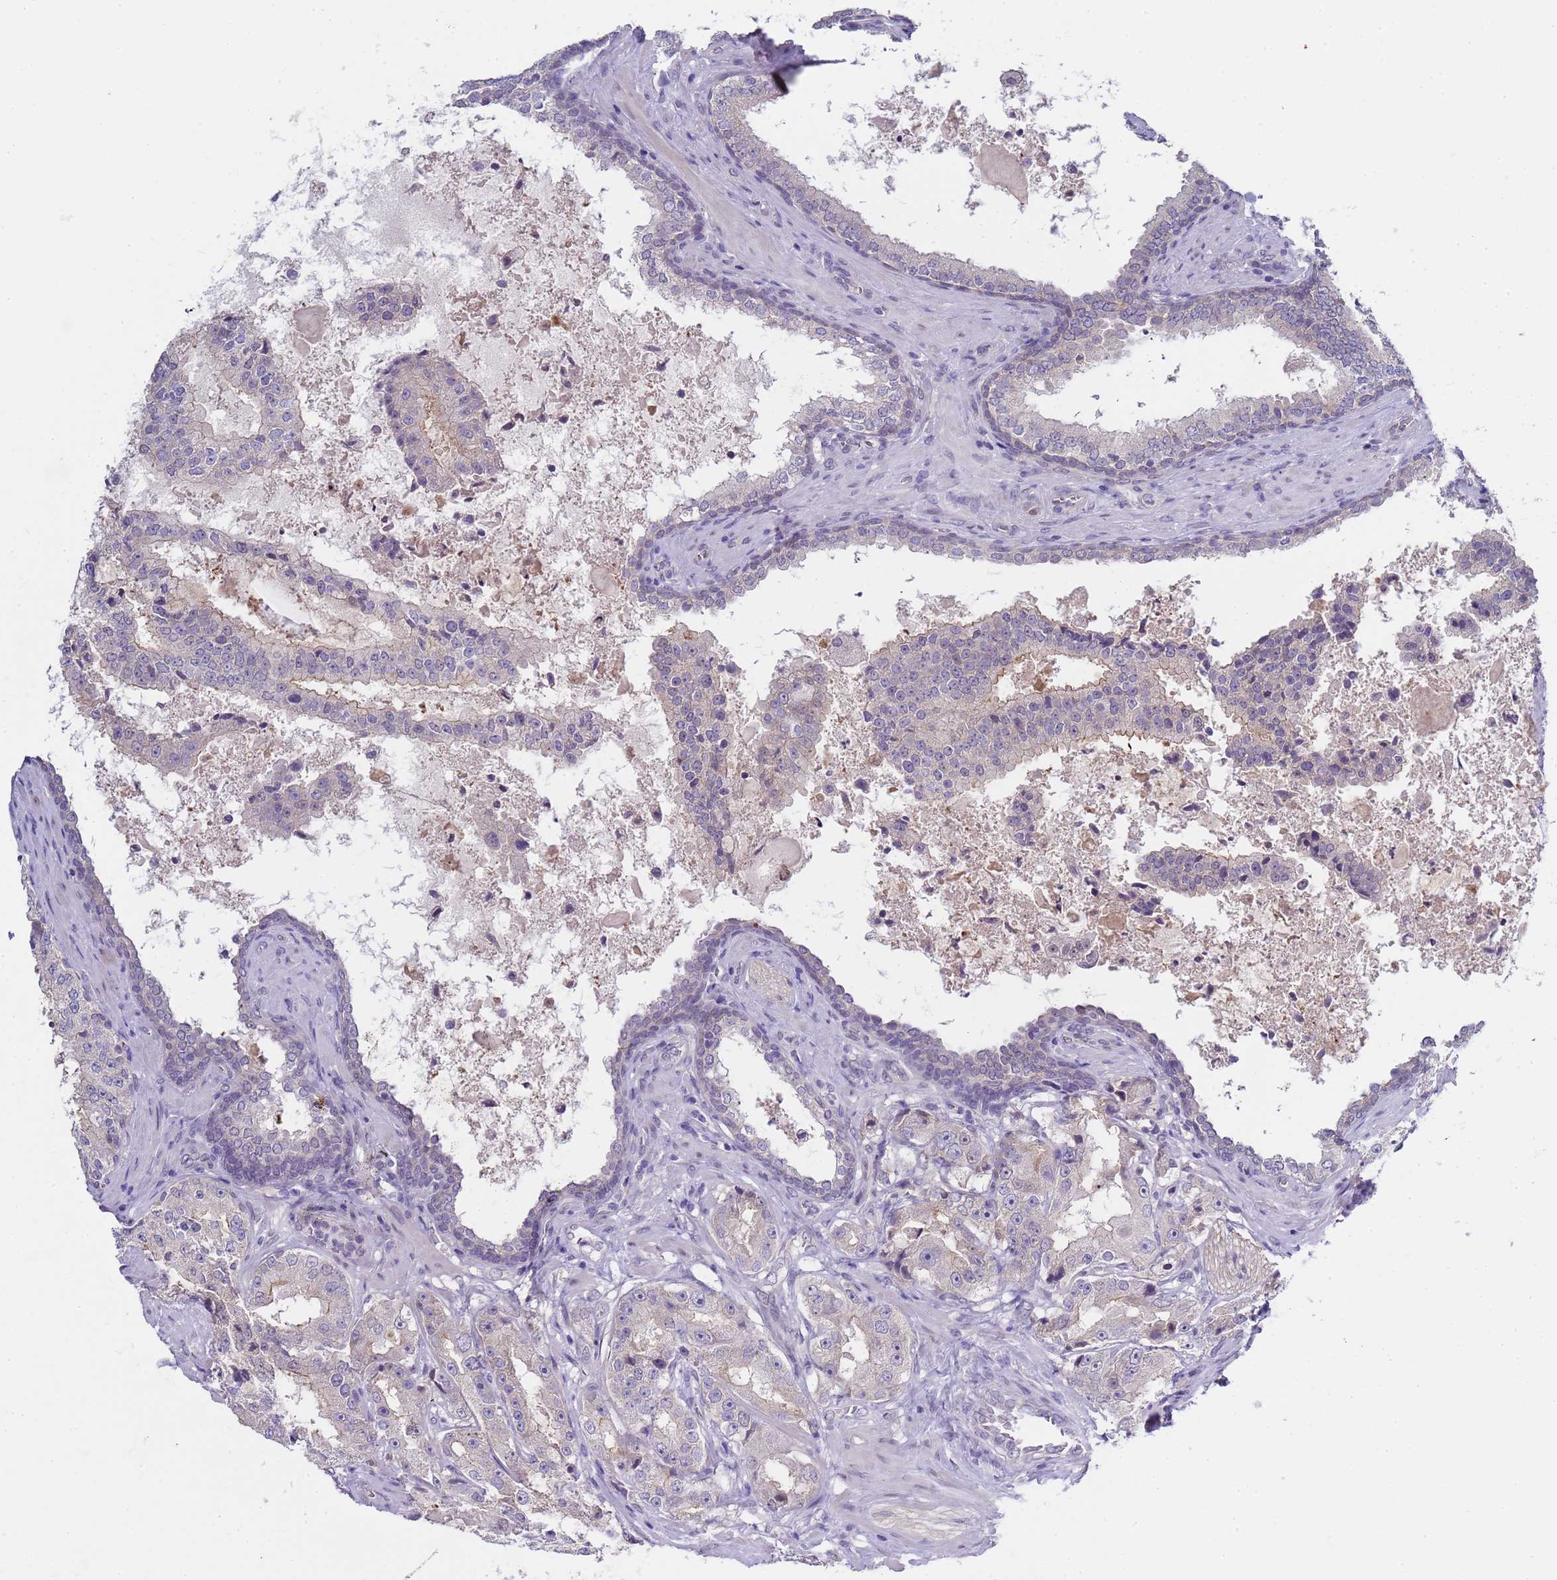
{"staining": {"intensity": "negative", "quantity": "none", "location": "none"}, "tissue": "prostate cancer", "cell_type": "Tumor cells", "image_type": "cancer", "snomed": [{"axis": "morphology", "description": "Adenocarcinoma, High grade"}, {"axis": "topography", "description": "Prostate"}], "caption": "DAB immunohistochemical staining of human prostate cancer (high-grade adenocarcinoma) demonstrates no significant positivity in tumor cells. (Immunohistochemistry (ihc), brightfield microscopy, high magnification).", "gene": "TRMT10A", "patient": {"sex": "male", "age": 73}}